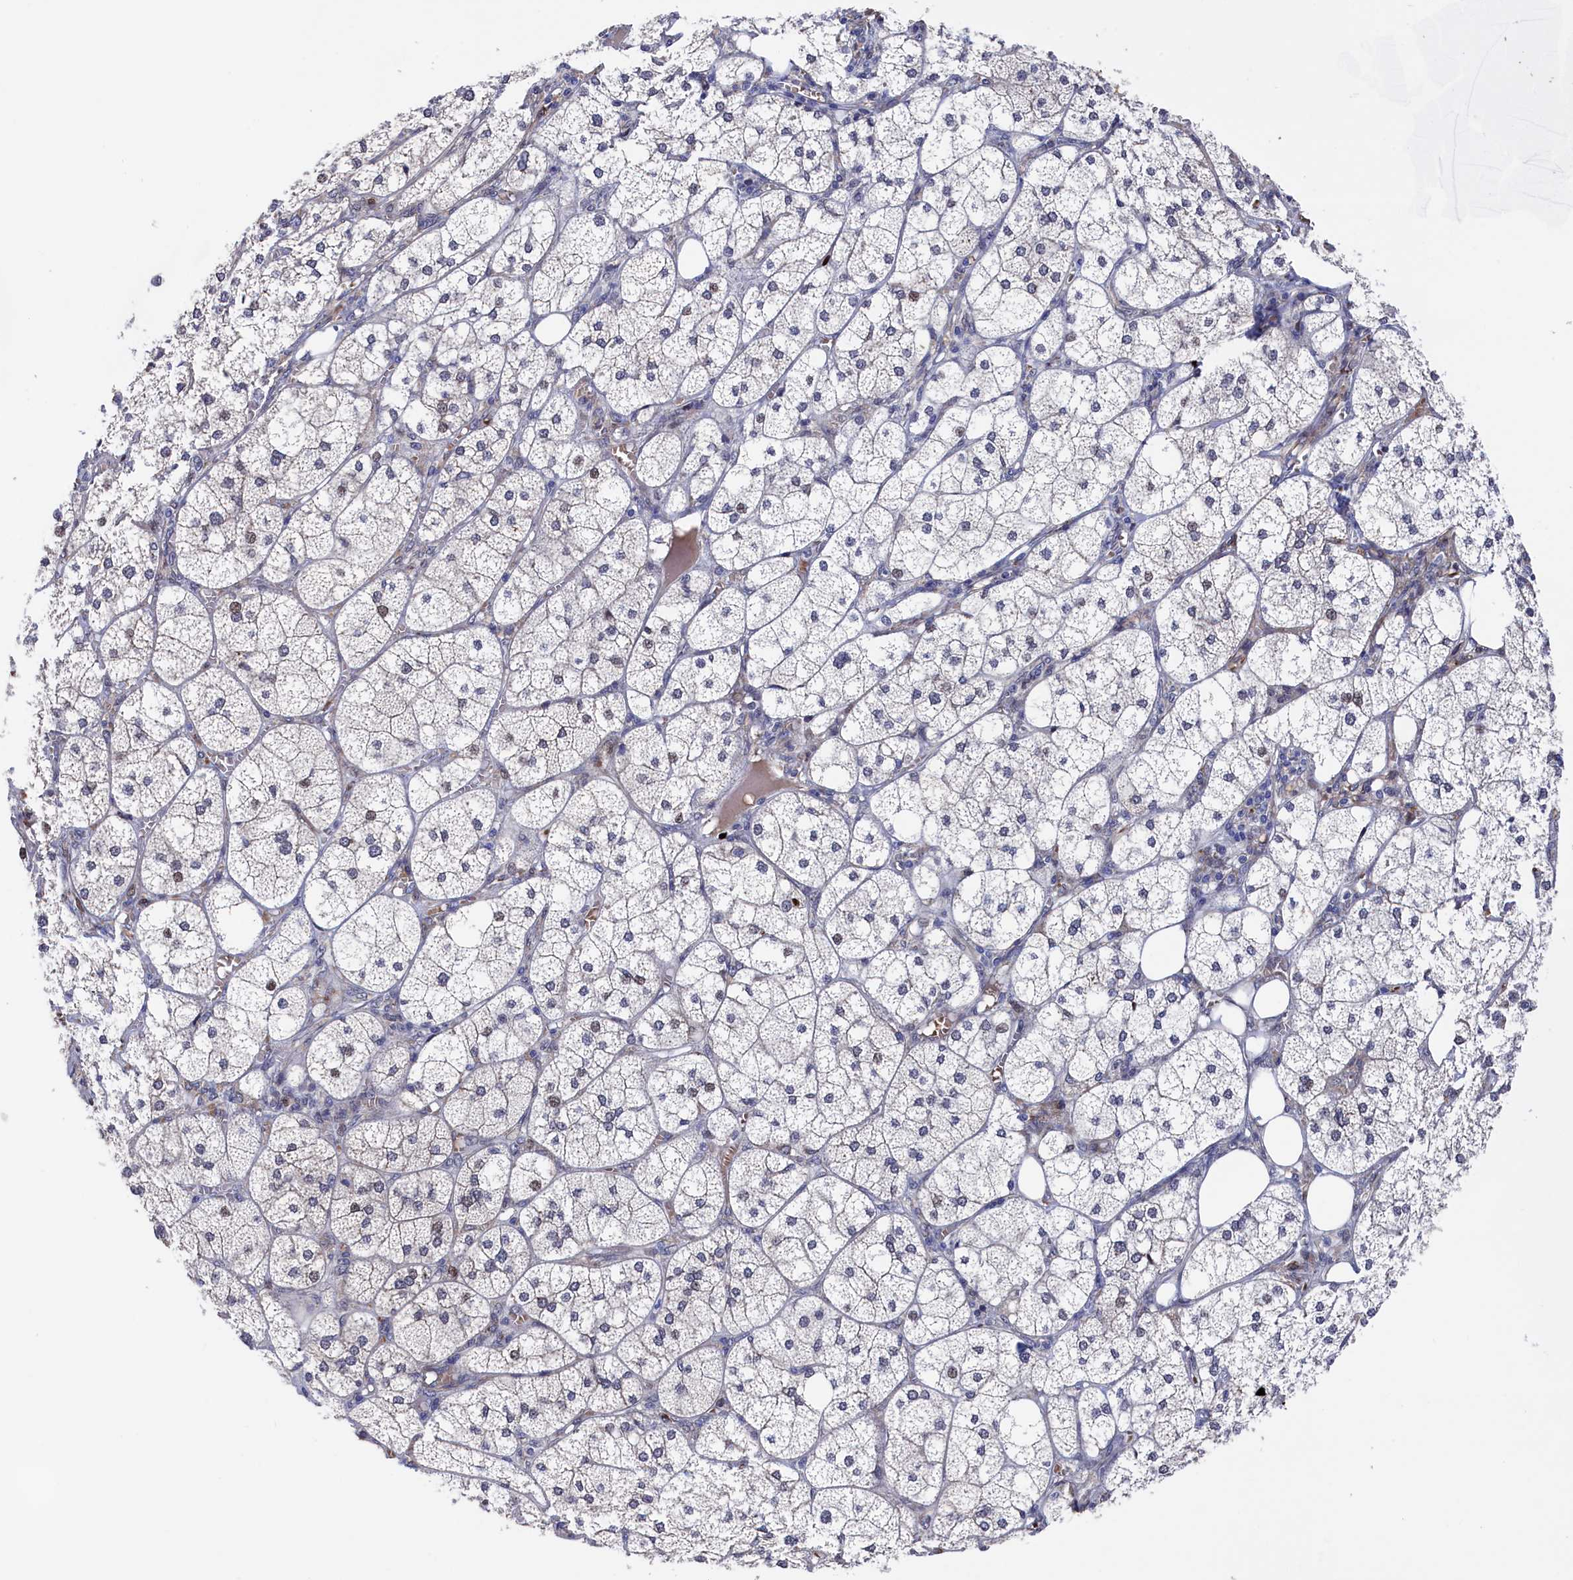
{"staining": {"intensity": "moderate", "quantity": "<25%", "location": "cytoplasmic/membranous,nuclear"}, "tissue": "adrenal gland", "cell_type": "Glandular cells", "image_type": "normal", "snomed": [{"axis": "morphology", "description": "Normal tissue, NOS"}, {"axis": "topography", "description": "Adrenal gland"}], "caption": "Protein positivity by immunohistochemistry exhibits moderate cytoplasmic/membranous,nuclear positivity in about <25% of glandular cells in unremarkable adrenal gland. (DAB (3,3'-diaminobenzidine) IHC, brown staining for protein, blue staining for nuclei).", "gene": "ZNF891", "patient": {"sex": "female", "age": 61}}